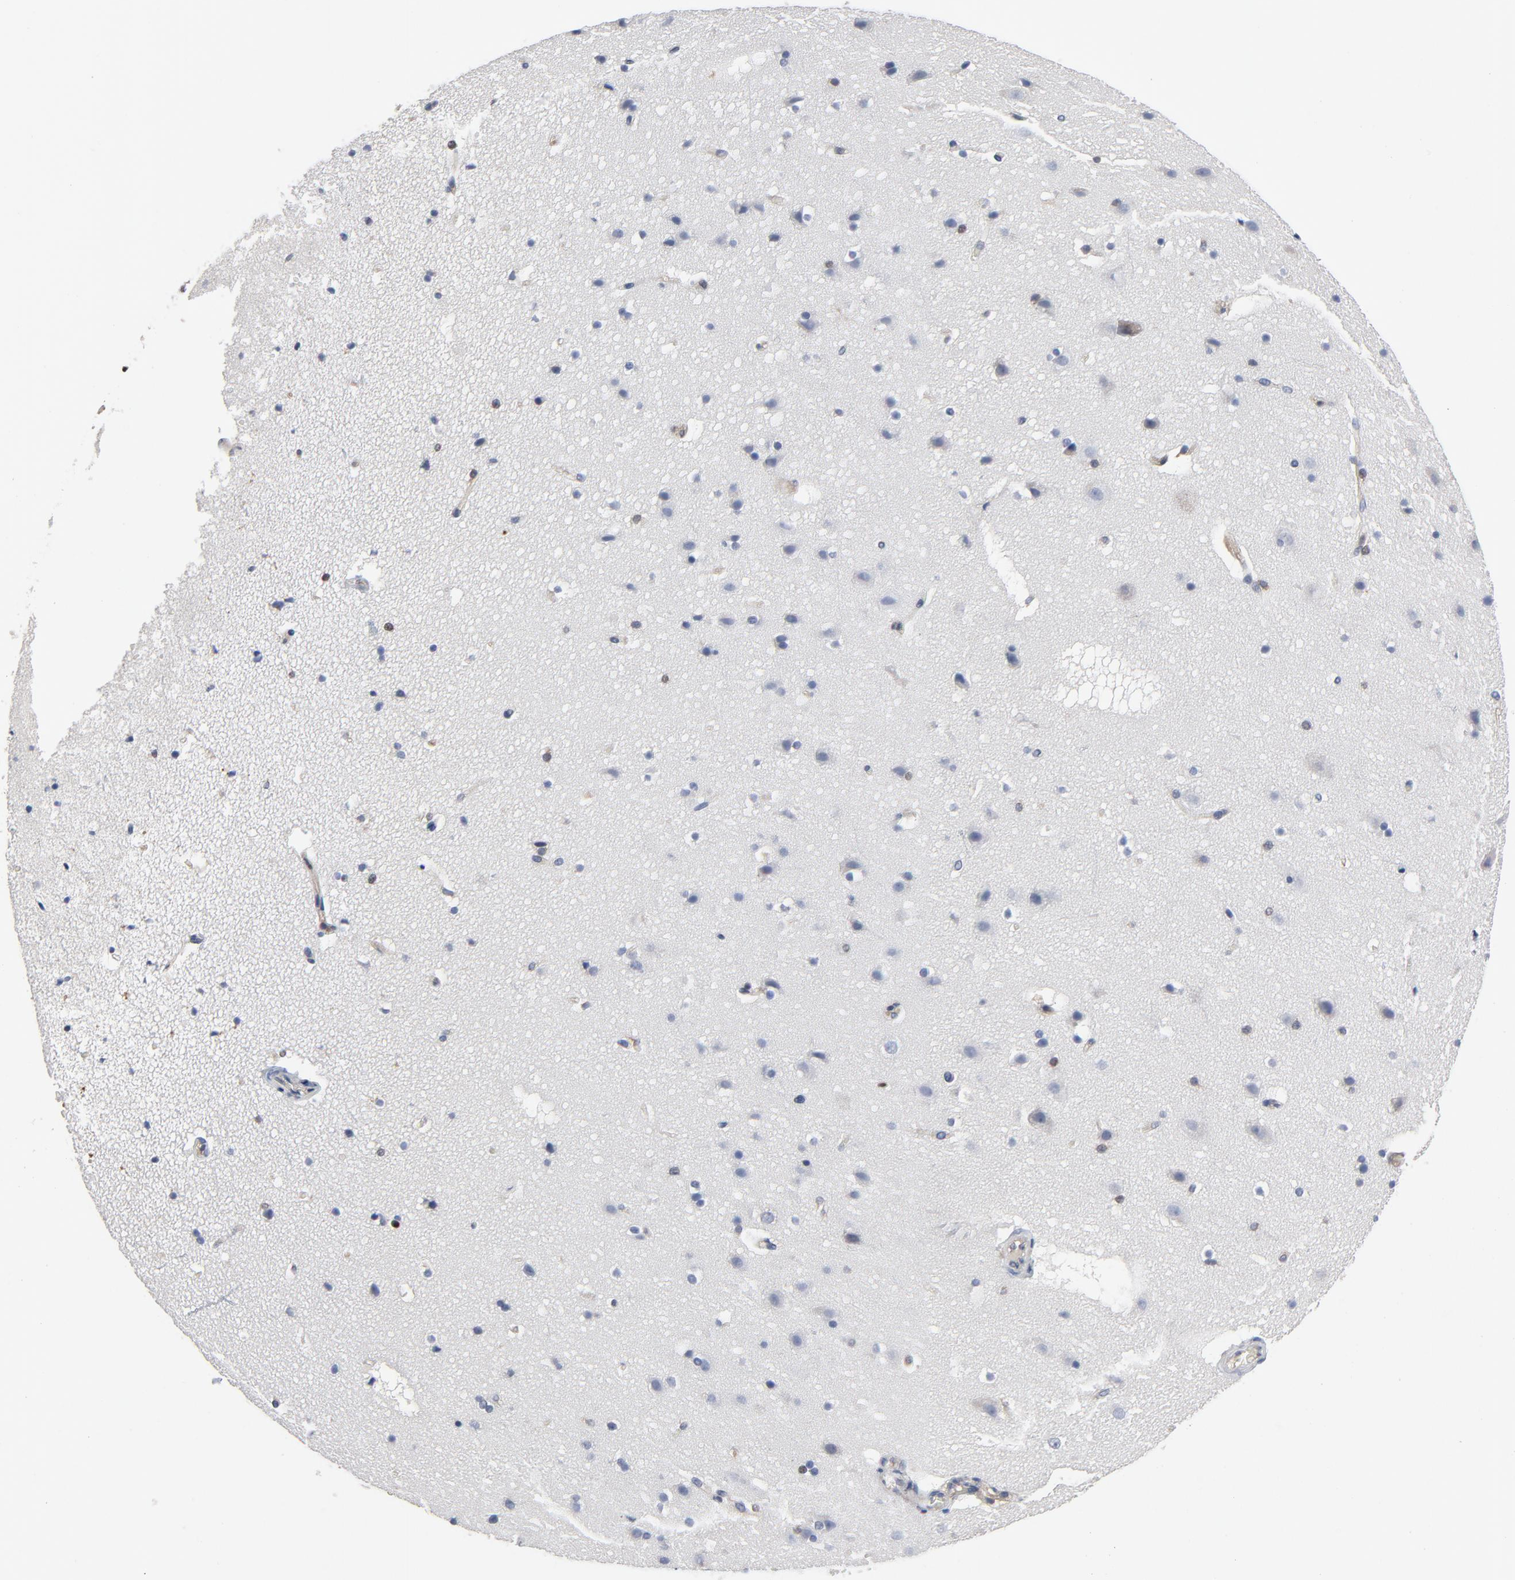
{"staining": {"intensity": "negative", "quantity": "none", "location": "none"}, "tissue": "cerebral cortex", "cell_type": "Endothelial cells", "image_type": "normal", "snomed": [{"axis": "morphology", "description": "Normal tissue, NOS"}, {"axis": "topography", "description": "Cerebral cortex"}], "caption": "Immunohistochemistry (IHC) of benign cerebral cortex displays no staining in endothelial cells.", "gene": "NFKB1", "patient": {"sex": "male", "age": 45}}